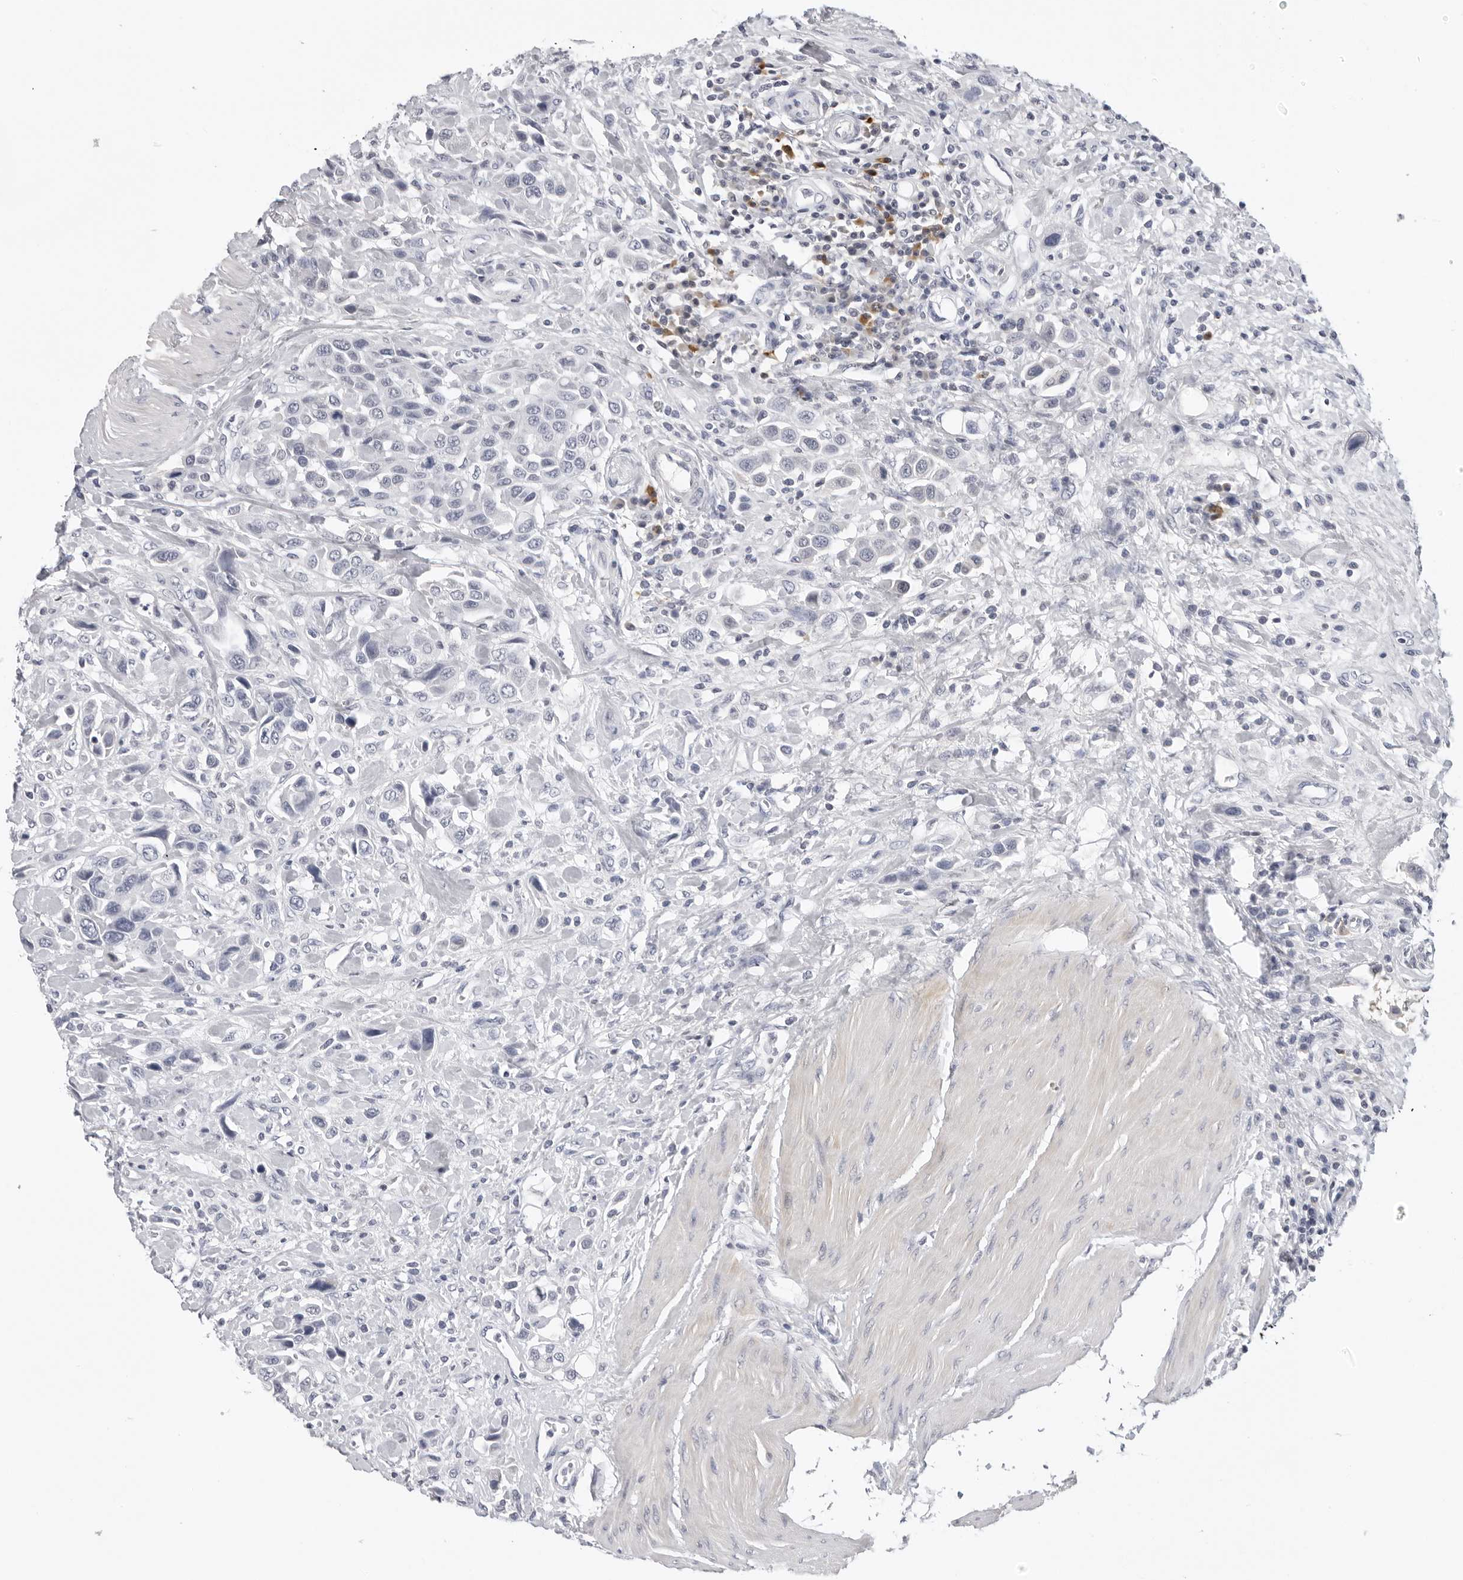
{"staining": {"intensity": "negative", "quantity": "none", "location": "none"}, "tissue": "urothelial cancer", "cell_type": "Tumor cells", "image_type": "cancer", "snomed": [{"axis": "morphology", "description": "Urothelial carcinoma, High grade"}, {"axis": "topography", "description": "Urinary bladder"}], "caption": "A micrograph of urothelial cancer stained for a protein displays no brown staining in tumor cells.", "gene": "ZNF502", "patient": {"sex": "male", "age": 50}}